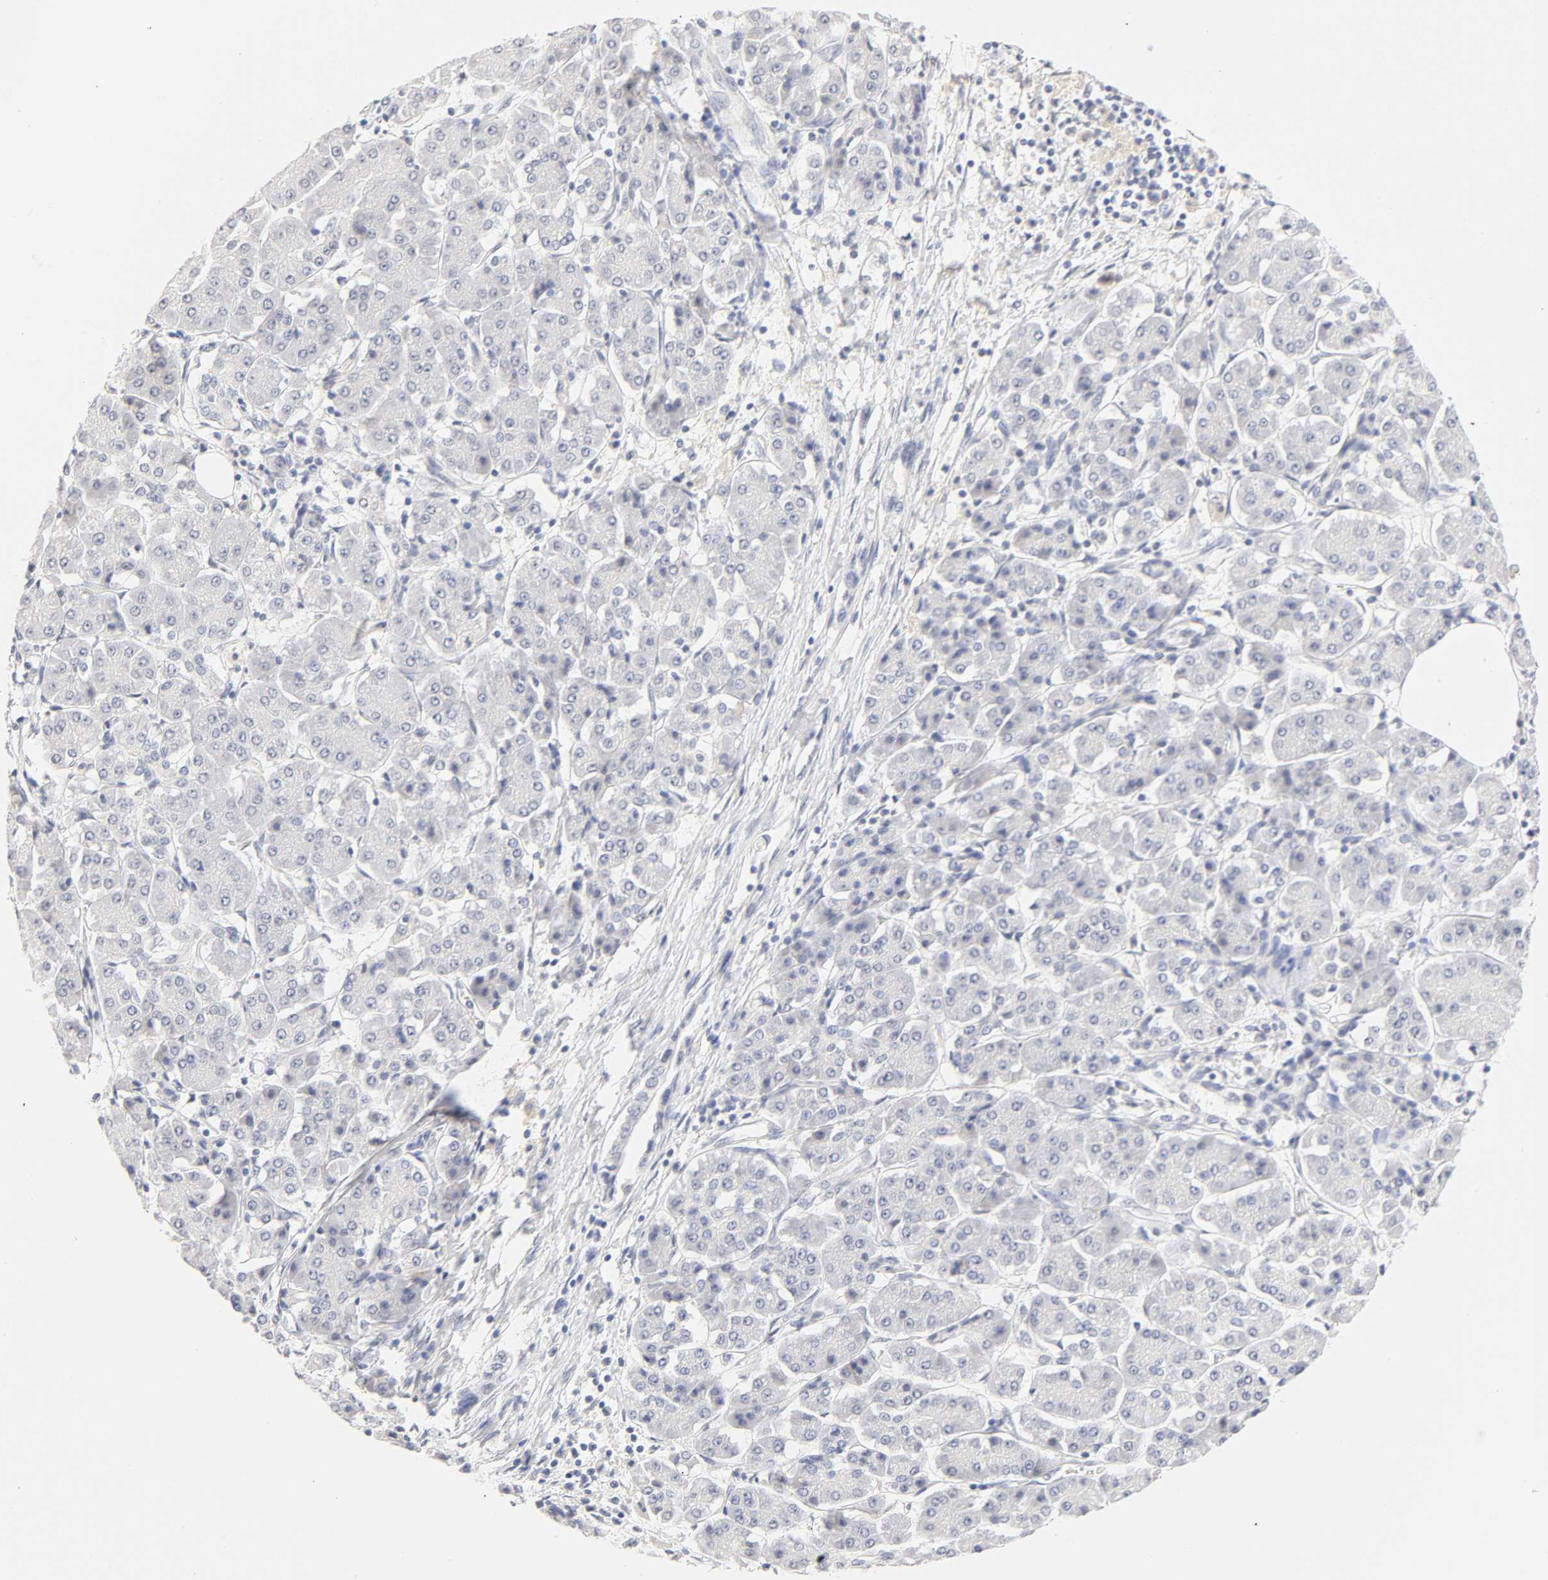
{"staining": {"intensity": "negative", "quantity": "none", "location": "none"}, "tissue": "pancreatic cancer", "cell_type": "Tumor cells", "image_type": "cancer", "snomed": [{"axis": "morphology", "description": "Adenocarcinoma, NOS"}, {"axis": "topography", "description": "Pancreas"}], "caption": "Tumor cells are negative for brown protein staining in pancreatic cancer.", "gene": "CYP4B1", "patient": {"sex": "female", "age": 57}}